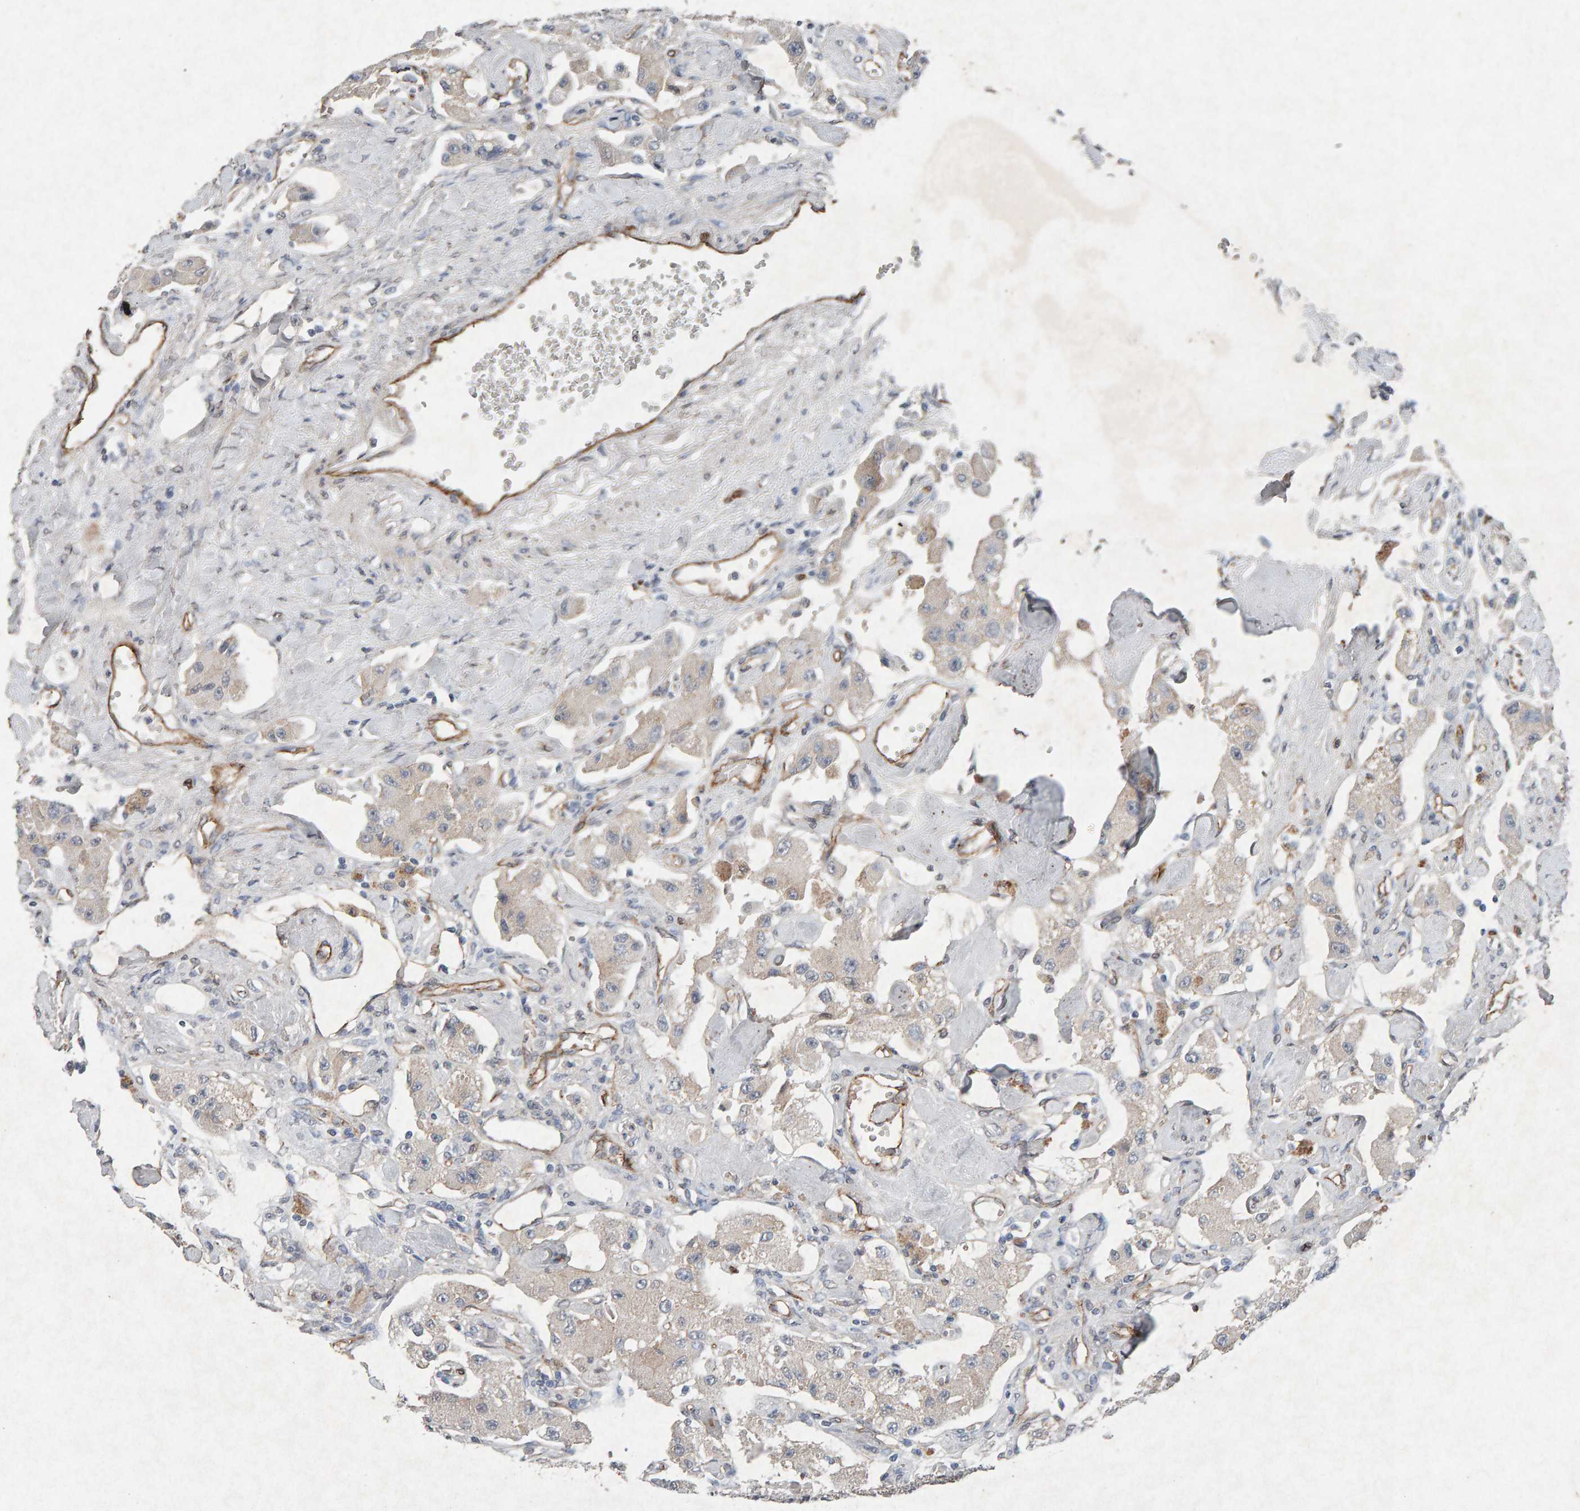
{"staining": {"intensity": "weak", "quantity": "<25%", "location": "cytoplasmic/membranous"}, "tissue": "carcinoid", "cell_type": "Tumor cells", "image_type": "cancer", "snomed": [{"axis": "morphology", "description": "Carcinoid, malignant, NOS"}, {"axis": "topography", "description": "Pancreas"}], "caption": "A histopathology image of human carcinoid (malignant) is negative for staining in tumor cells.", "gene": "PTPRM", "patient": {"sex": "male", "age": 41}}